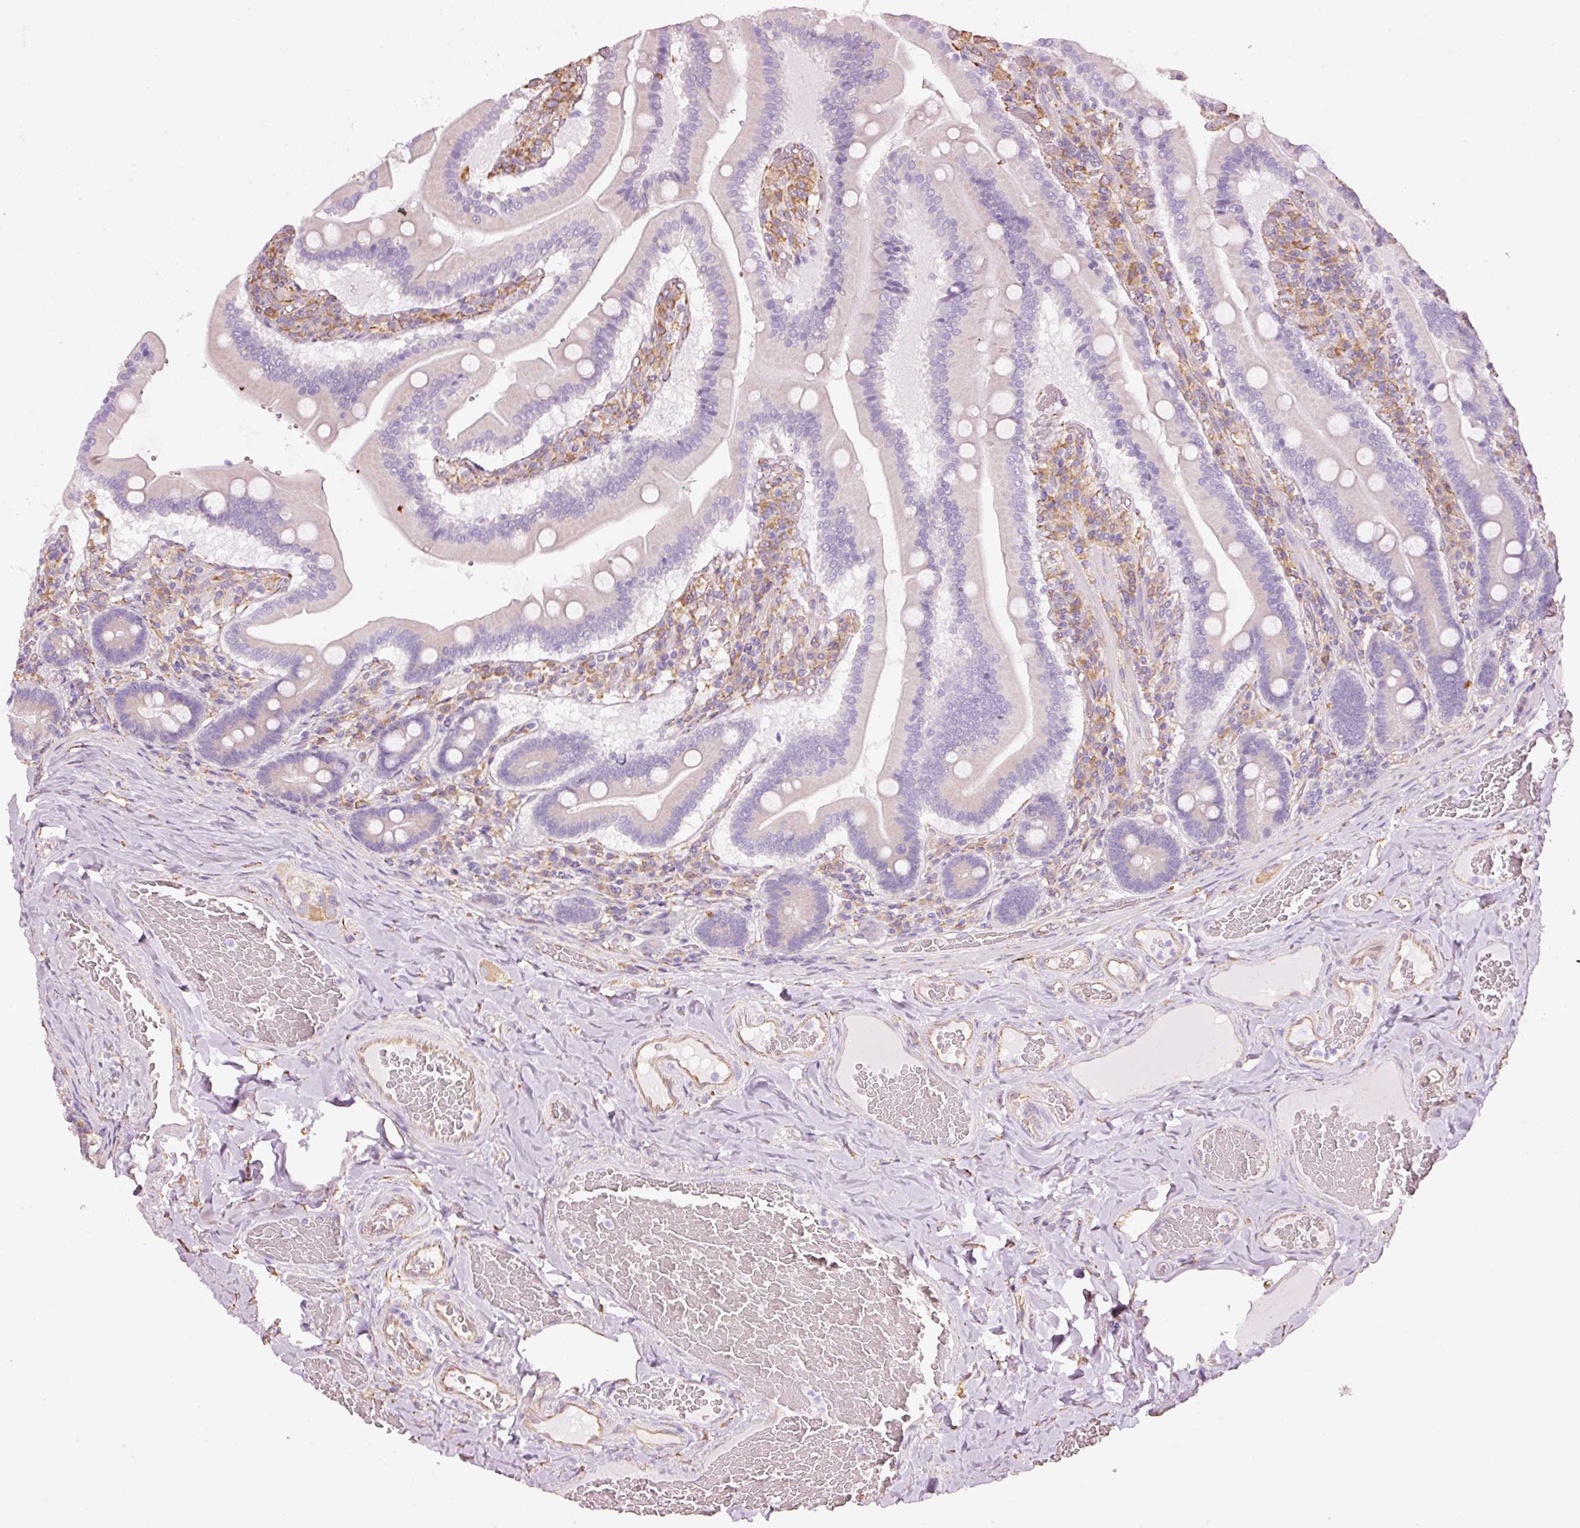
{"staining": {"intensity": "weak", "quantity": "<25%", "location": "cytoplasmic/membranous"}, "tissue": "duodenum", "cell_type": "Glandular cells", "image_type": "normal", "snomed": [{"axis": "morphology", "description": "Normal tissue, NOS"}, {"axis": "topography", "description": "Duodenum"}], "caption": "IHC image of benign duodenum: human duodenum stained with DAB (3,3'-diaminobenzidine) demonstrates no significant protein expression in glandular cells. The staining was performed using DAB (3,3'-diaminobenzidine) to visualize the protein expression in brown, while the nuclei were stained in blue with hematoxylin (Magnification: 20x).", "gene": "GCG", "patient": {"sex": "female", "age": 62}}